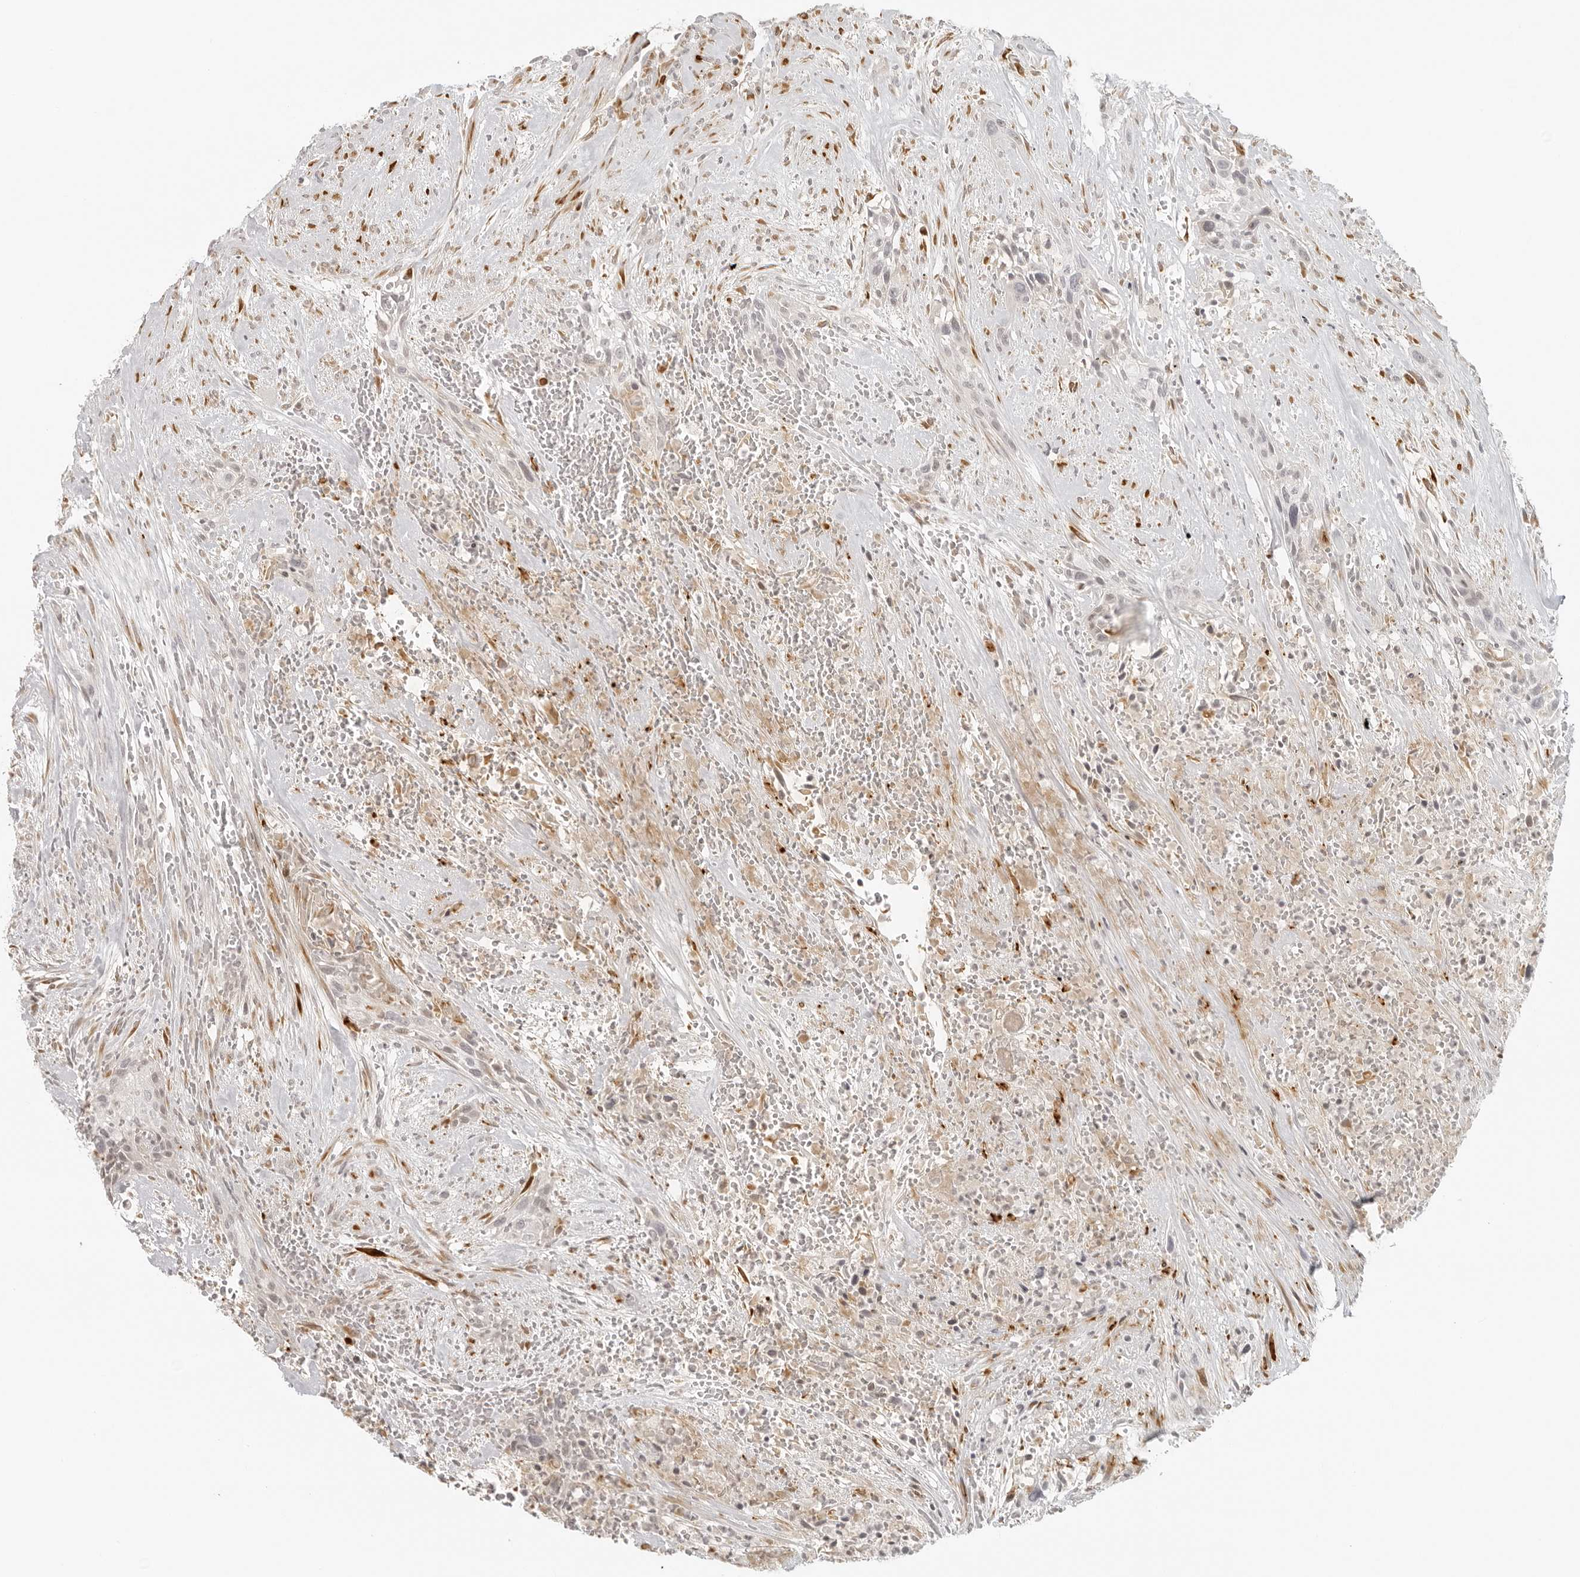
{"staining": {"intensity": "negative", "quantity": "none", "location": "none"}, "tissue": "urothelial cancer", "cell_type": "Tumor cells", "image_type": "cancer", "snomed": [{"axis": "morphology", "description": "Urothelial carcinoma, High grade"}, {"axis": "topography", "description": "Urinary bladder"}], "caption": "Tumor cells are negative for brown protein staining in urothelial carcinoma (high-grade).", "gene": "ZNF678", "patient": {"sex": "male", "age": 35}}